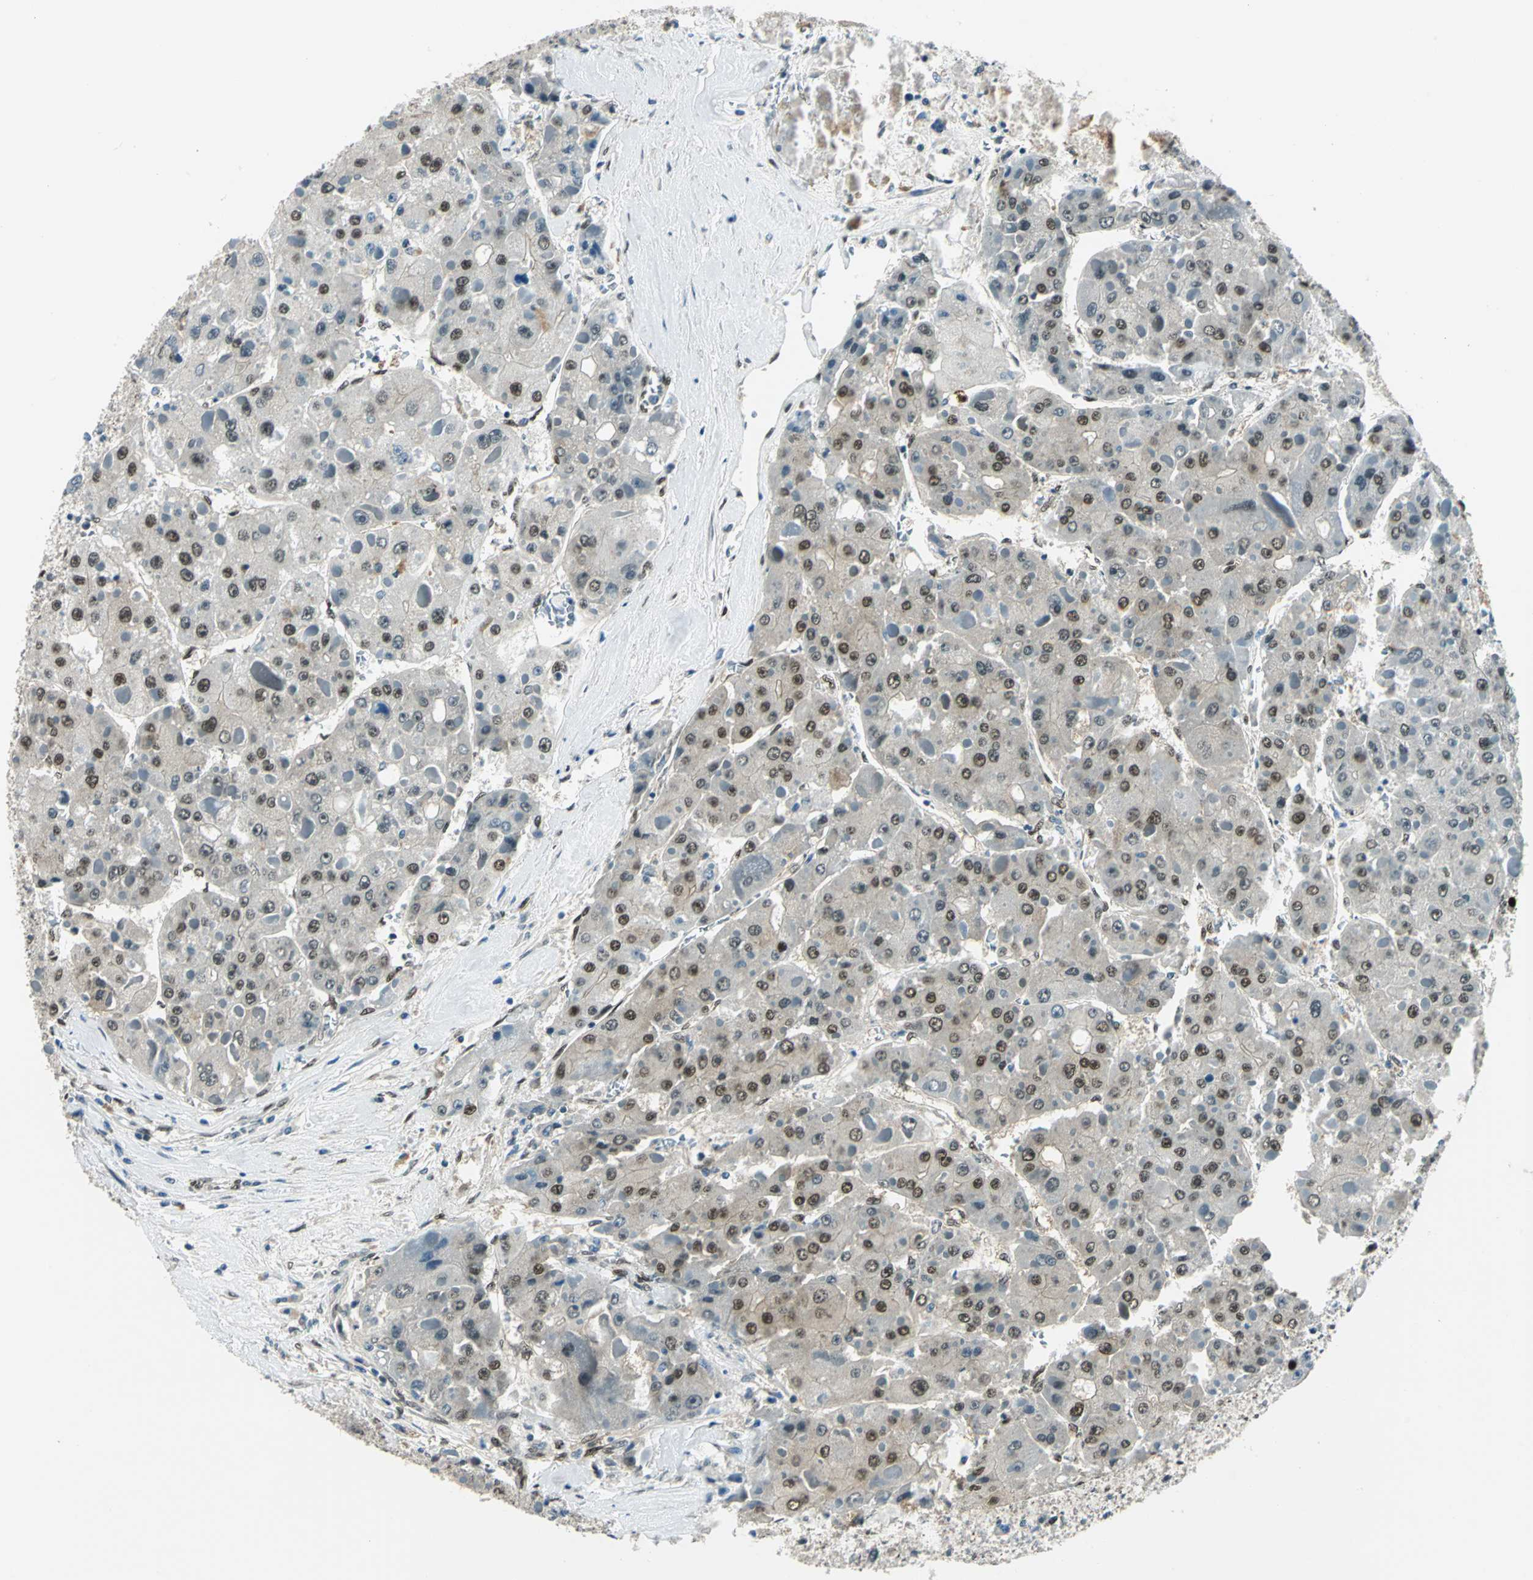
{"staining": {"intensity": "moderate", "quantity": ">75%", "location": "cytoplasmic/membranous,nuclear"}, "tissue": "liver cancer", "cell_type": "Tumor cells", "image_type": "cancer", "snomed": [{"axis": "morphology", "description": "Carcinoma, Hepatocellular, NOS"}, {"axis": "topography", "description": "Liver"}], "caption": "A brown stain shows moderate cytoplasmic/membranous and nuclear positivity of a protein in liver hepatocellular carcinoma tumor cells.", "gene": "NFIA", "patient": {"sex": "female", "age": 73}}